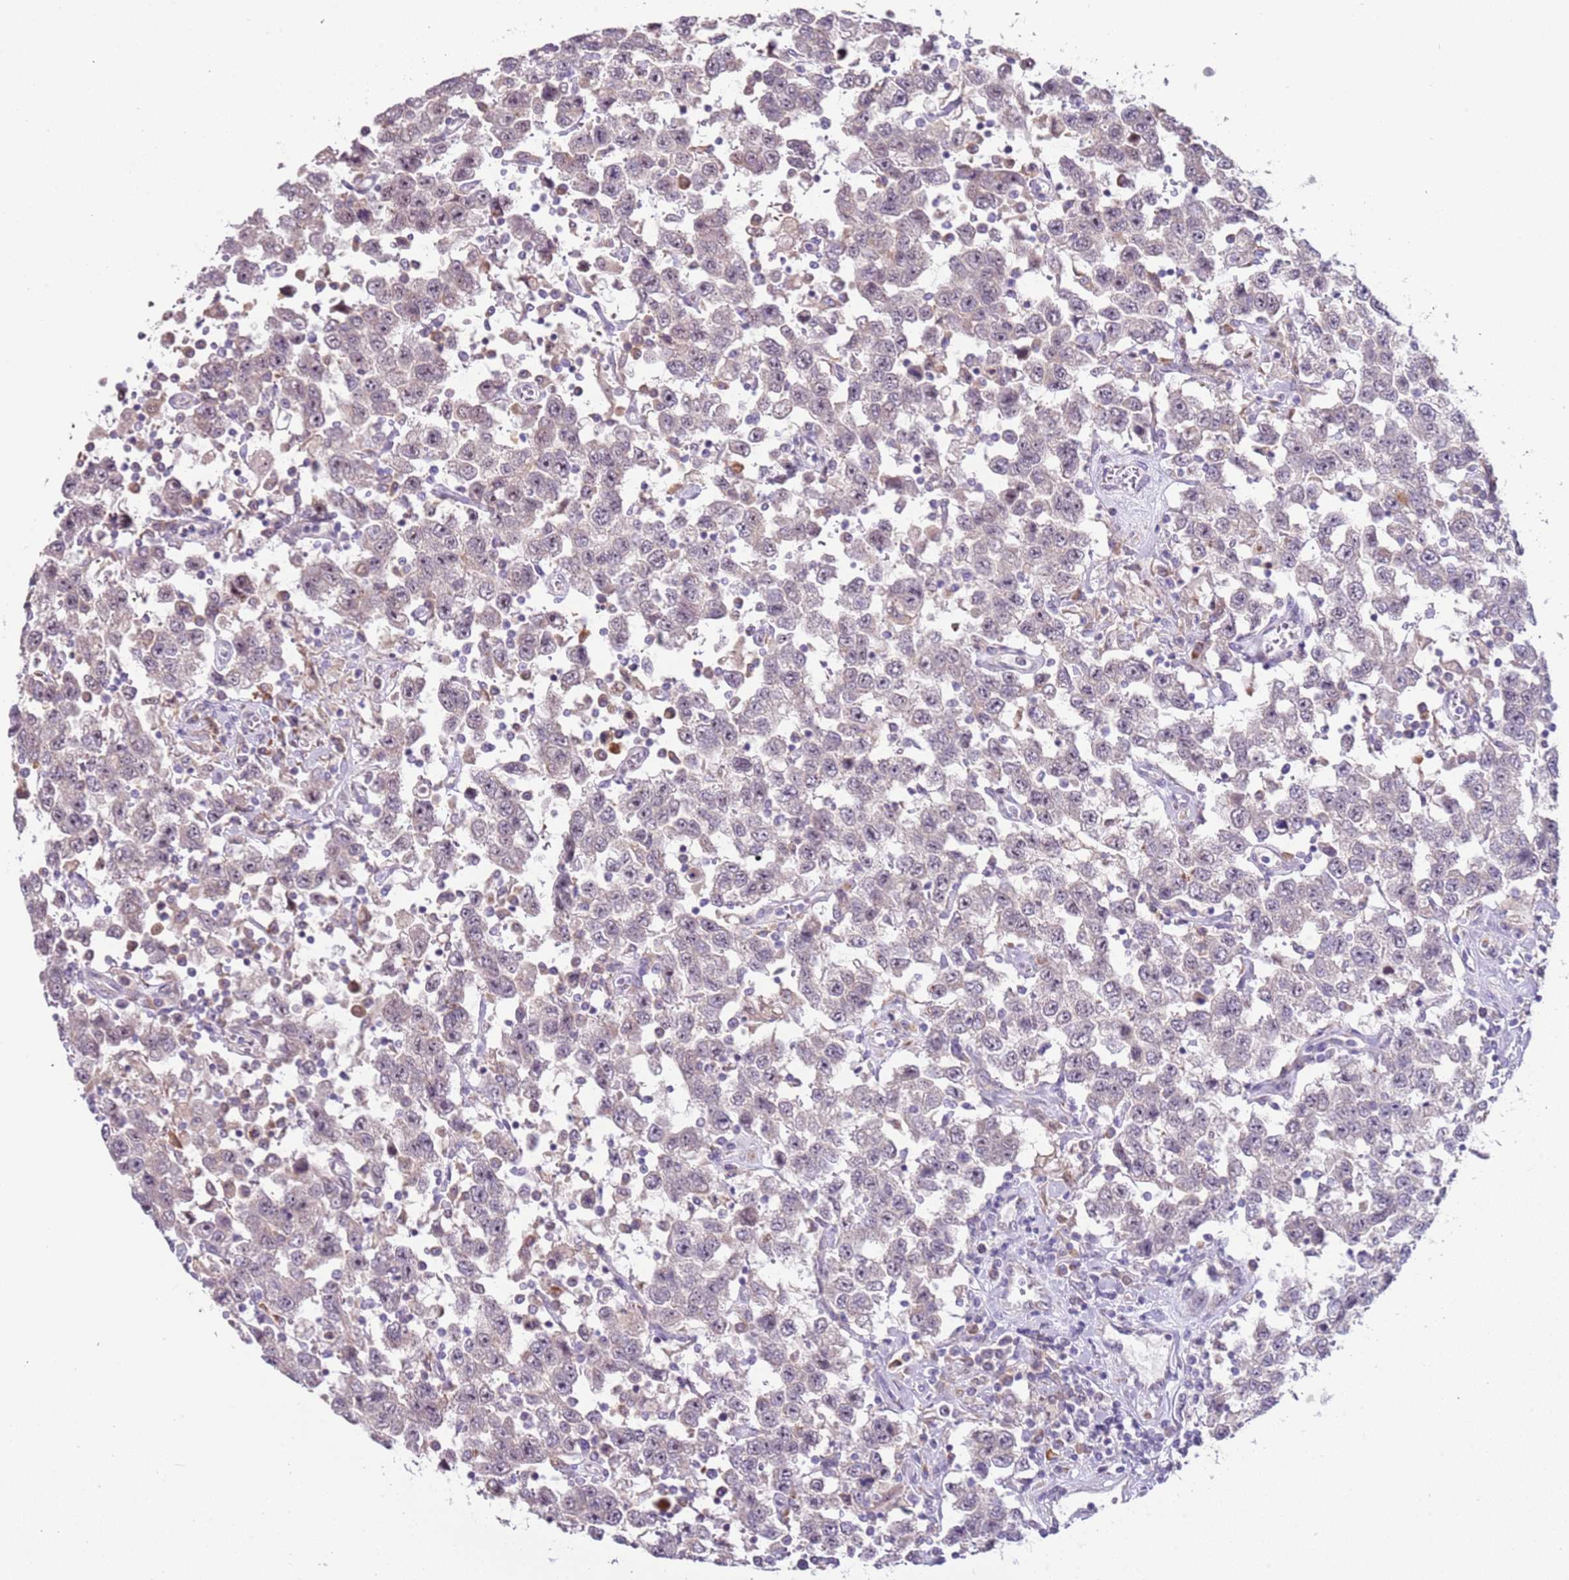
{"staining": {"intensity": "negative", "quantity": "none", "location": "none"}, "tissue": "testis cancer", "cell_type": "Tumor cells", "image_type": "cancer", "snomed": [{"axis": "morphology", "description": "Seminoma, NOS"}, {"axis": "topography", "description": "Testis"}], "caption": "Tumor cells show no significant protein staining in testis seminoma.", "gene": "UCMA", "patient": {"sex": "male", "age": 41}}